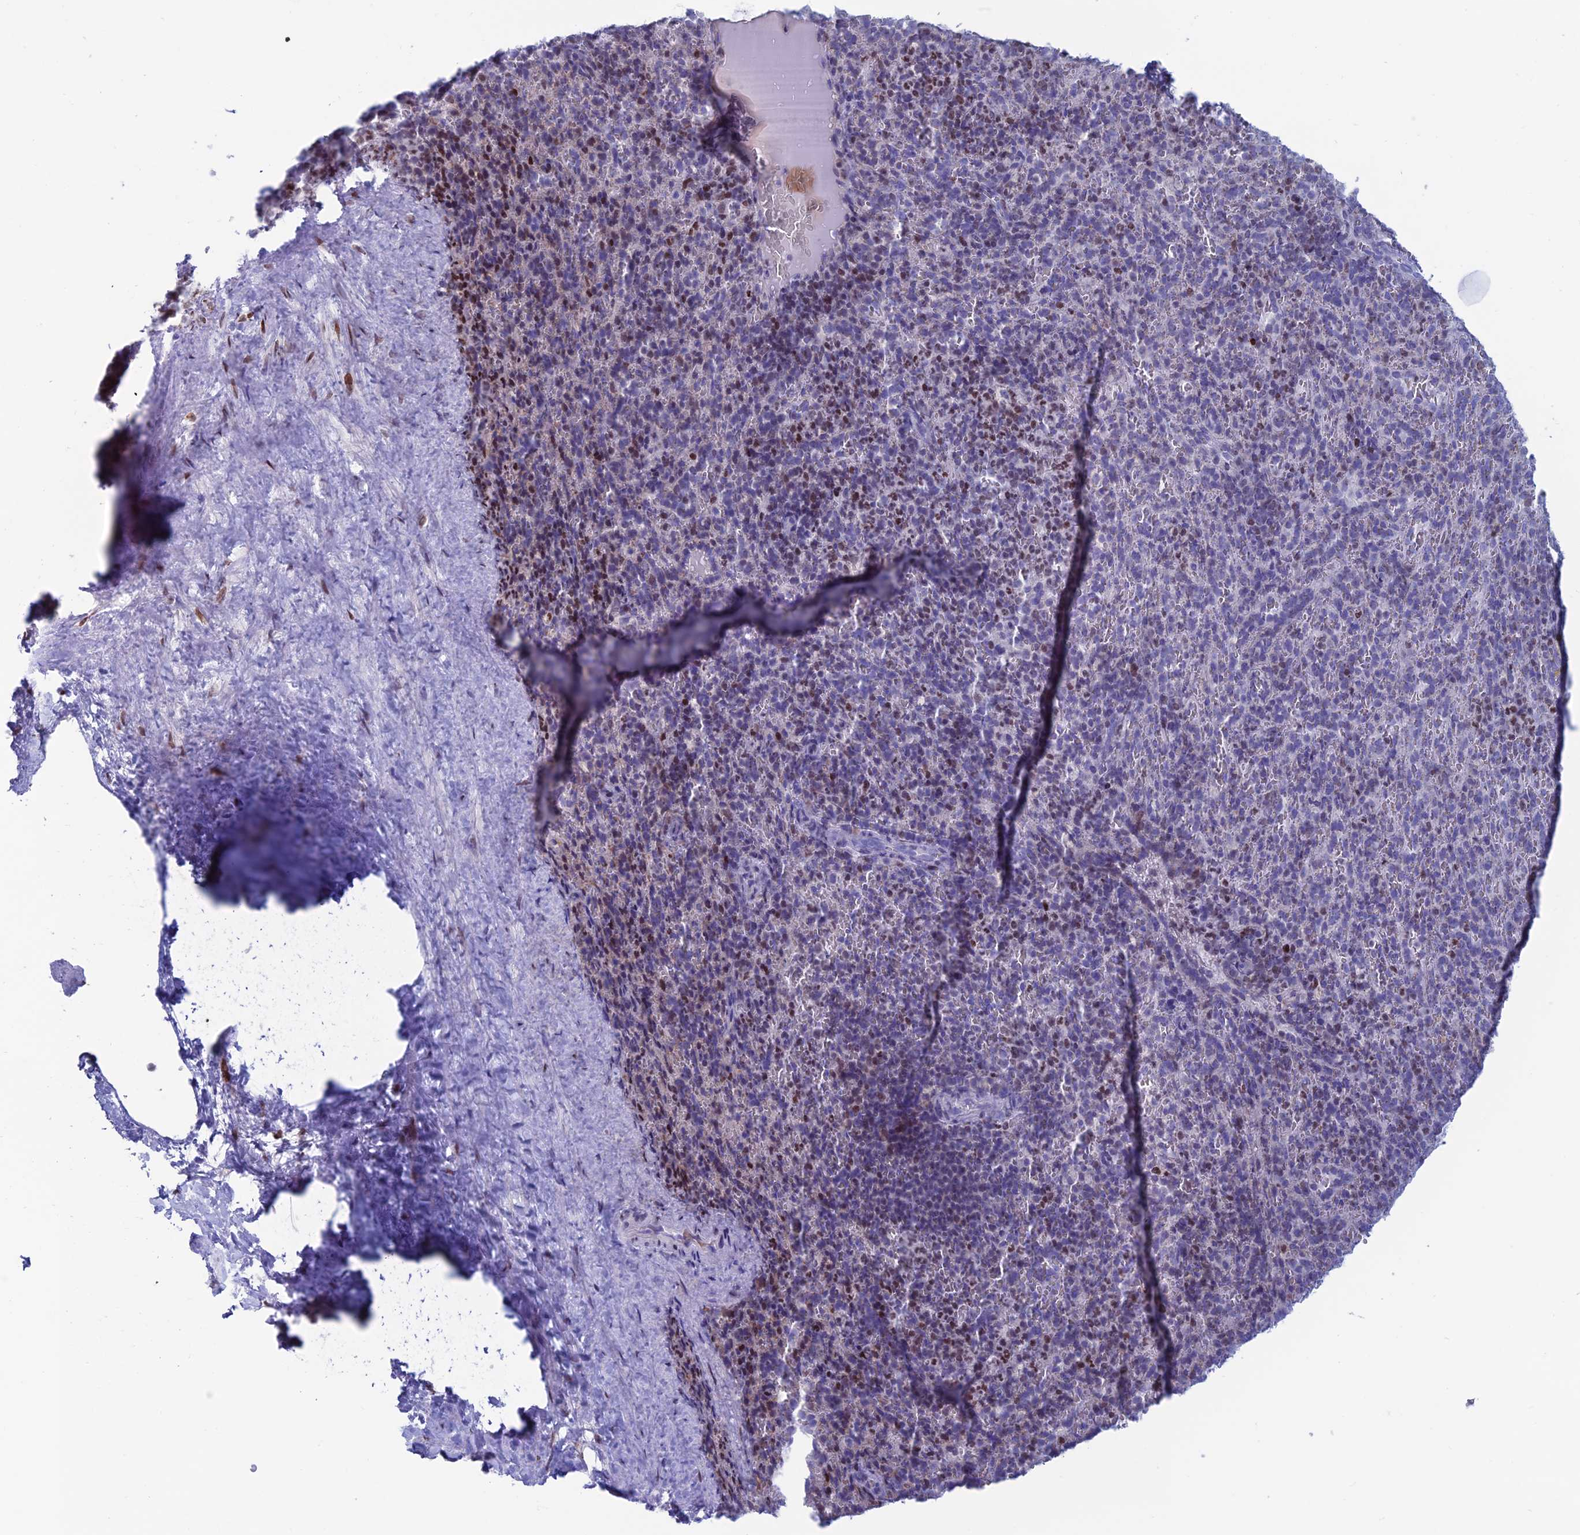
{"staining": {"intensity": "moderate", "quantity": "<25%", "location": "nuclear"}, "tissue": "spleen", "cell_type": "Cells in red pulp", "image_type": "normal", "snomed": [{"axis": "morphology", "description": "Normal tissue, NOS"}, {"axis": "topography", "description": "Spleen"}], "caption": "DAB immunohistochemical staining of normal spleen shows moderate nuclear protein expression in about <25% of cells in red pulp. Ihc stains the protein of interest in brown and the nuclei are stained blue.", "gene": "CERS6", "patient": {"sex": "female", "age": 21}}